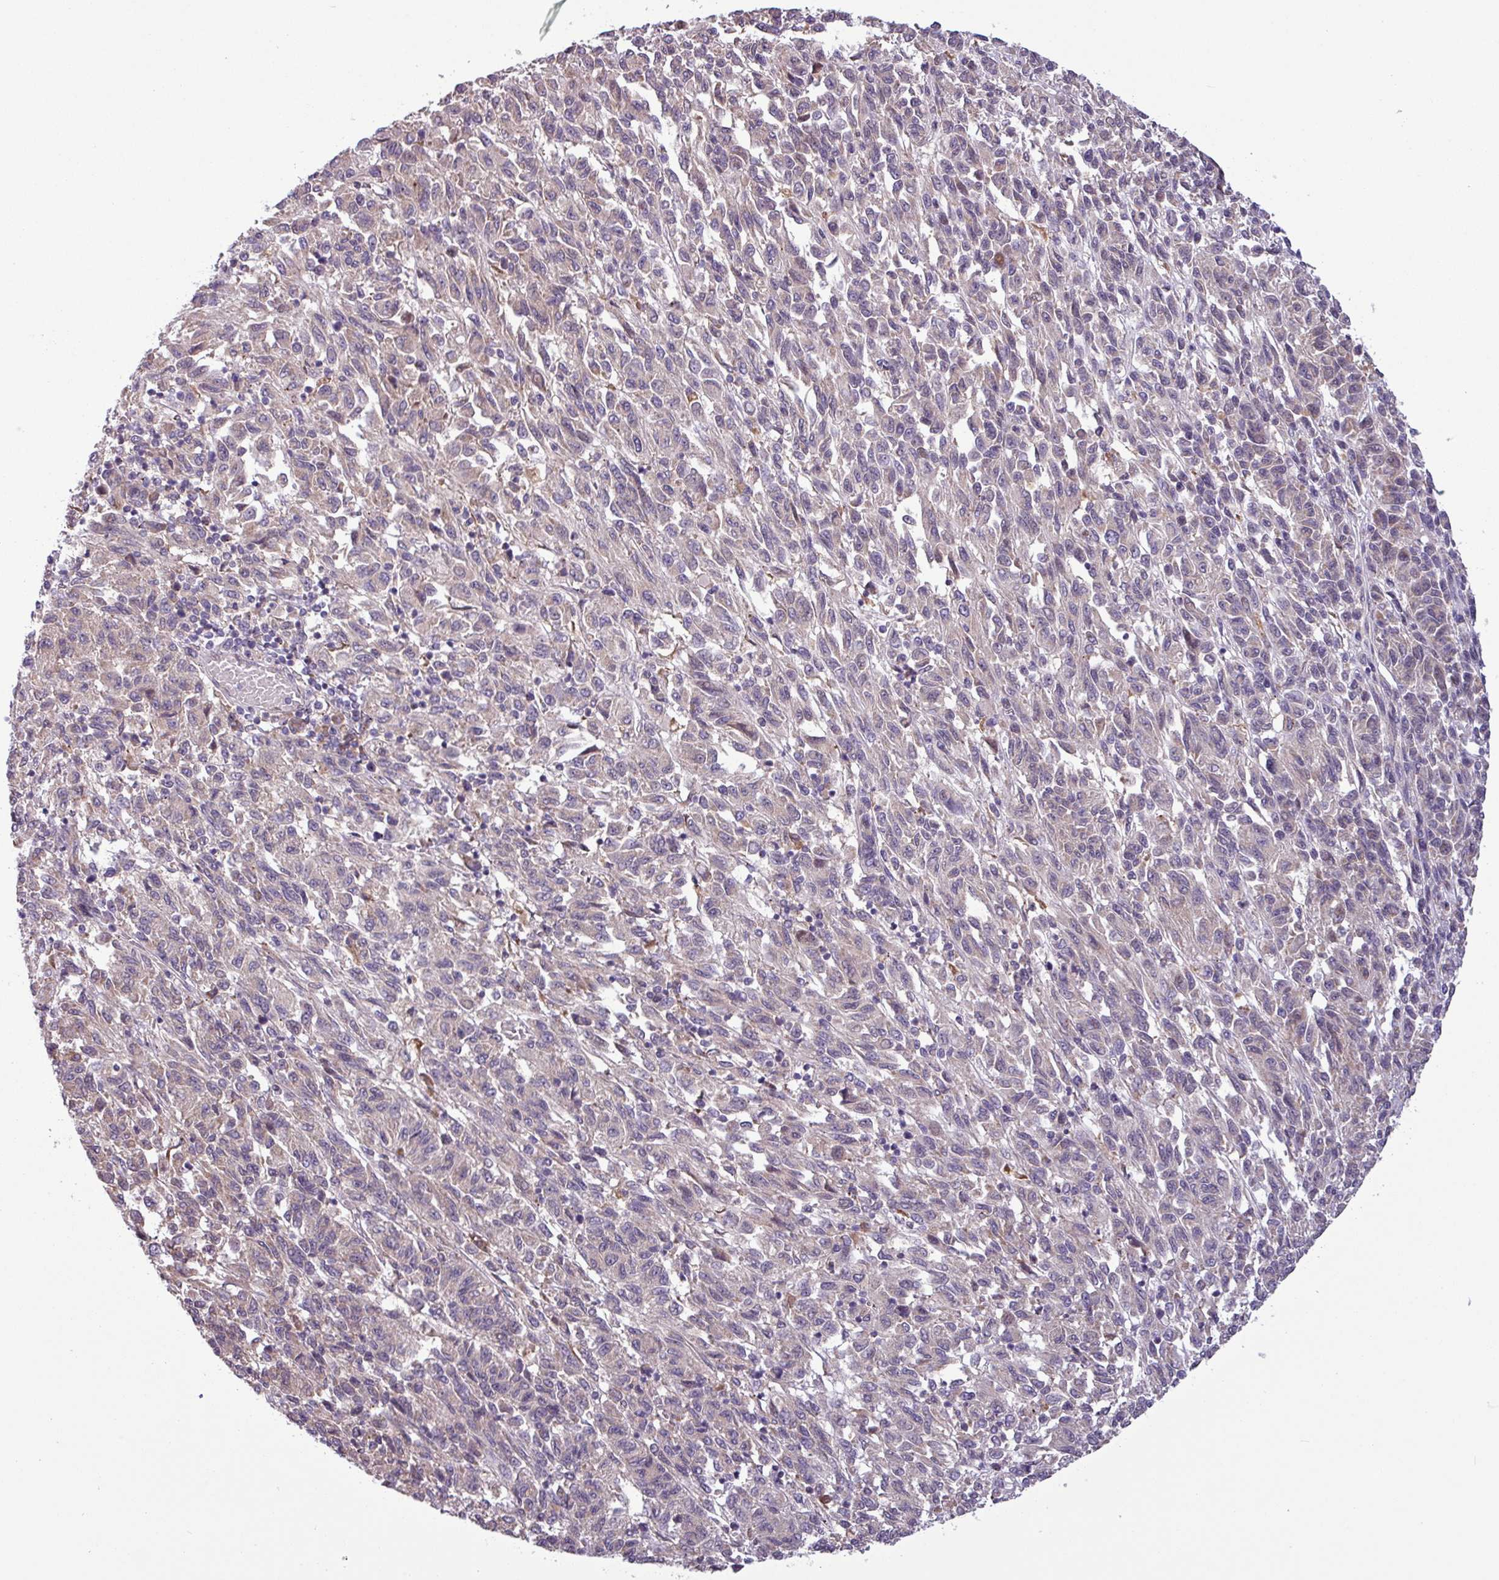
{"staining": {"intensity": "negative", "quantity": "none", "location": "none"}, "tissue": "melanoma", "cell_type": "Tumor cells", "image_type": "cancer", "snomed": [{"axis": "morphology", "description": "Malignant melanoma, Metastatic site"}, {"axis": "topography", "description": "Lung"}], "caption": "IHC of human melanoma reveals no expression in tumor cells.", "gene": "C20orf27", "patient": {"sex": "male", "age": 64}}